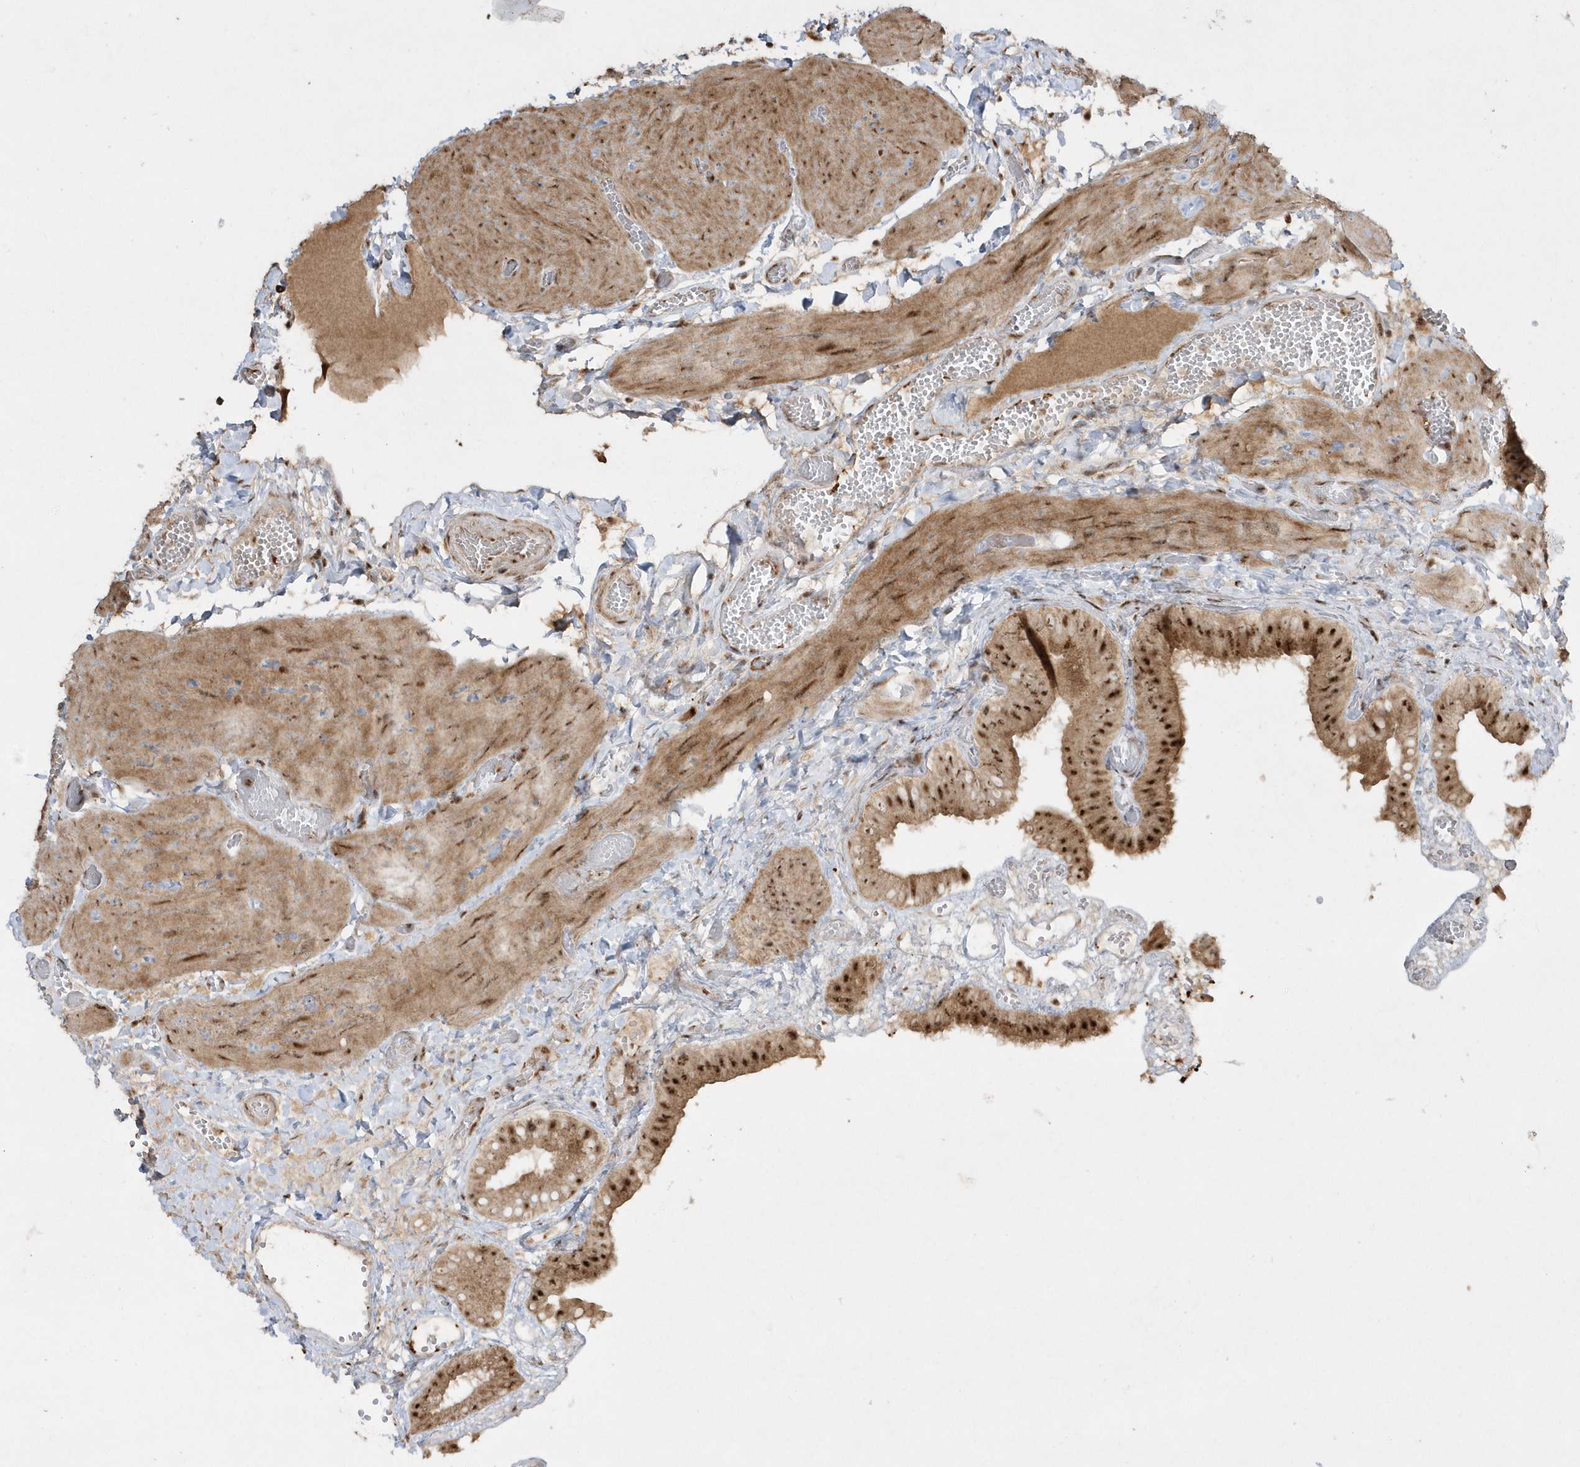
{"staining": {"intensity": "strong", "quantity": ">75%", "location": "cytoplasmic/membranous,nuclear"}, "tissue": "gallbladder", "cell_type": "Glandular cells", "image_type": "normal", "snomed": [{"axis": "morphology", "description": "Normal tissue, NOS"}, {"axis": "topography", "description": "Gallbladder"}], "caption": "A high amount of strong cytoplasmic/membranous,nuclear expression is appreciated in approximately >75% of glandular cells in benign gallbladder.", "gene": "POLR3B", "patient": {"sex": "female", "age": 64}}